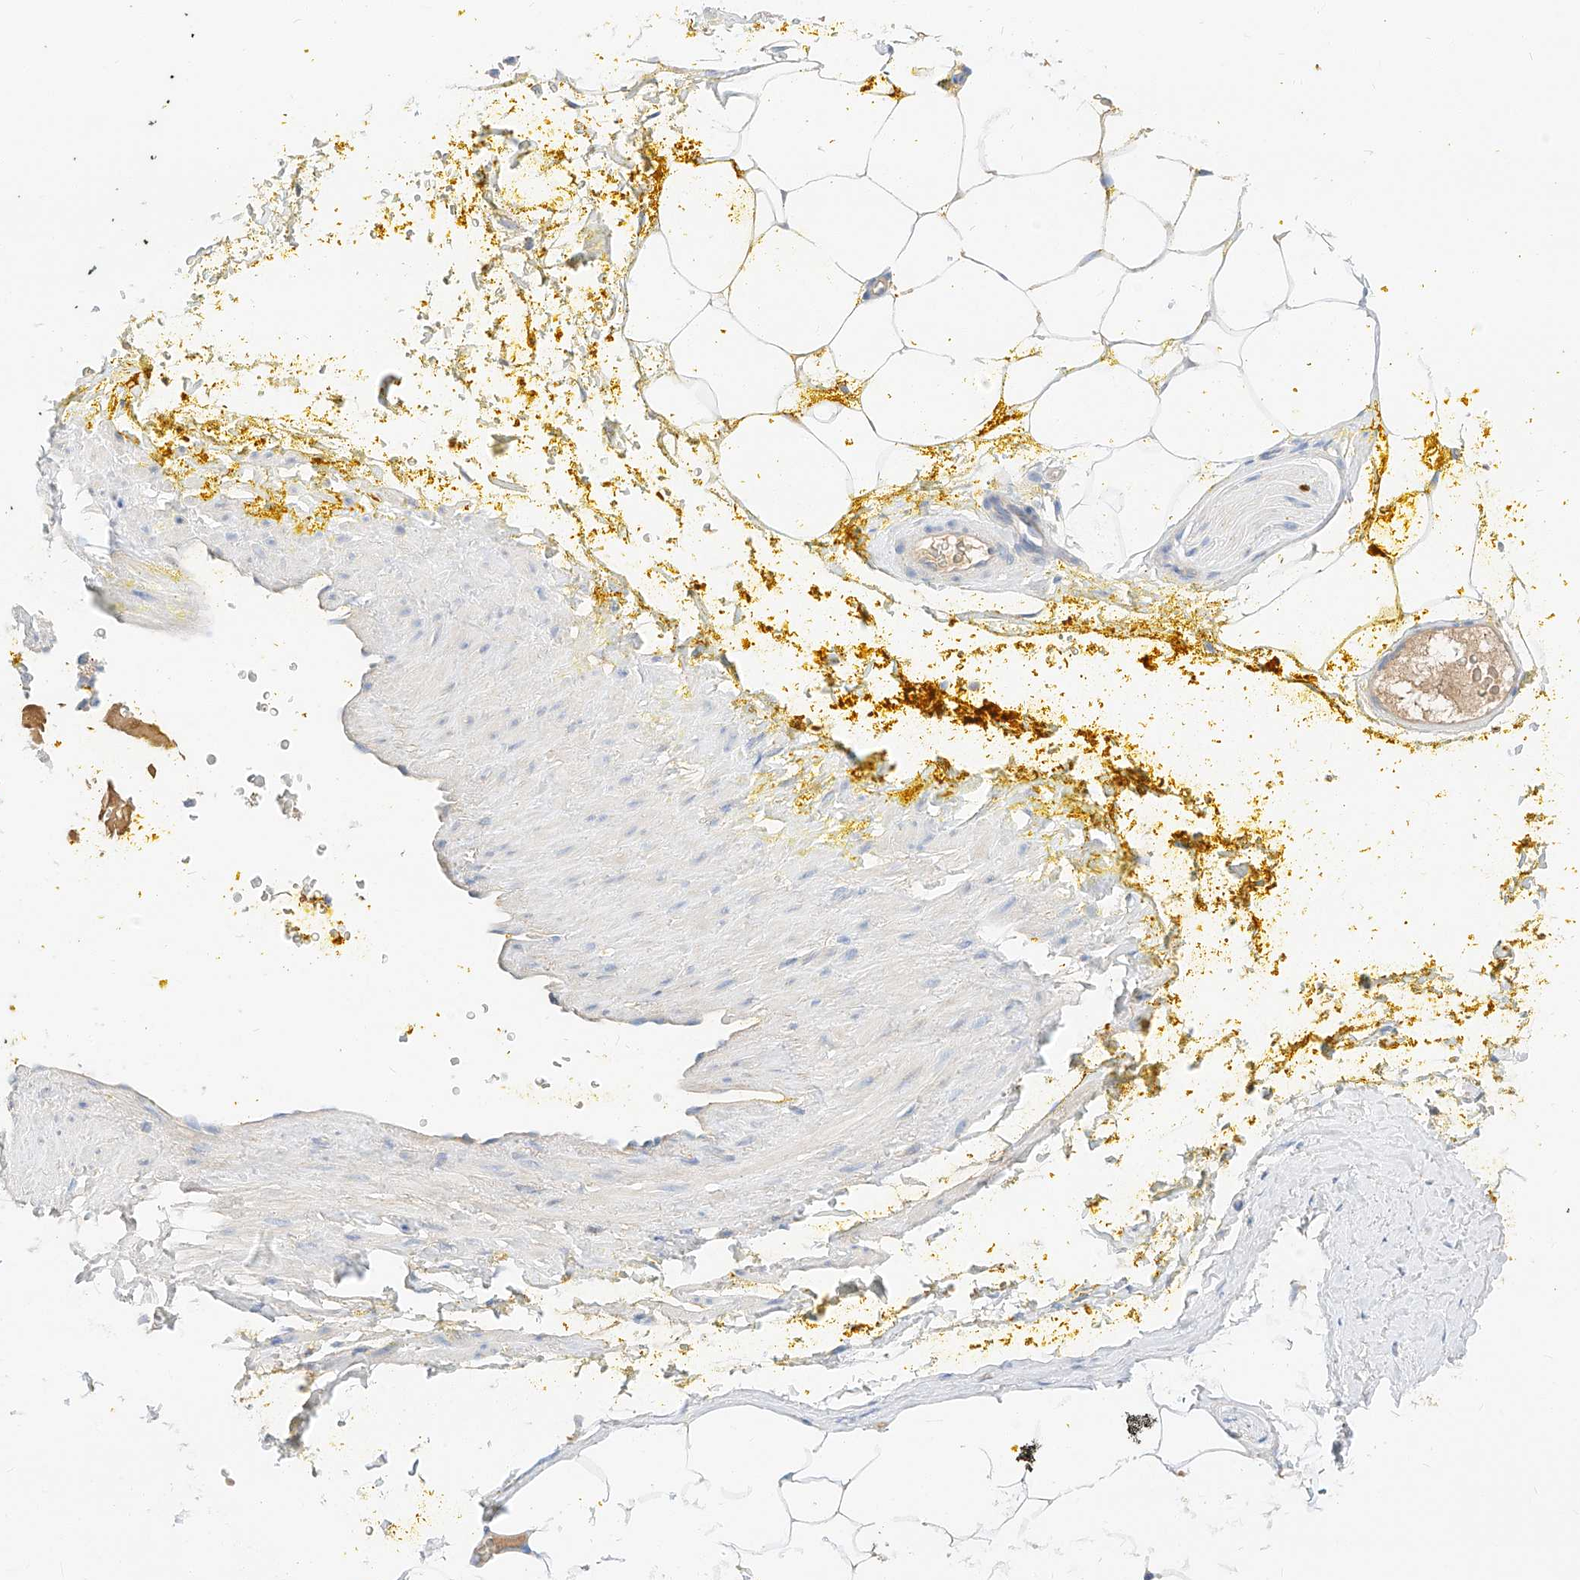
{"staining": {"intensity": "negative", "quantity": "none", "location": "none"}, "tissue": "adipose tissue", "cell_type": "Adipocytes", "image_type": "normal", "snomed": [{"axis": "morphology", "description": "Normal tissue, NOS"}, {"axis": "morphology", "description": "Adenocarcinoma, Low grade"}, {"axis": "topography", "description": "Prostate"}, {"axis": "topography", "description": "Peripheral nerve tissue"}], "caption": "Normal adipose tissue was stained to show a protein in brown. There is no significant staining in adipocytes. (DAB (3,3'-diaminobenzidine) IHC with hematoxylin counter stain).", "gene": "MAP7", "patient": {"sex": "male", "age": 63}}